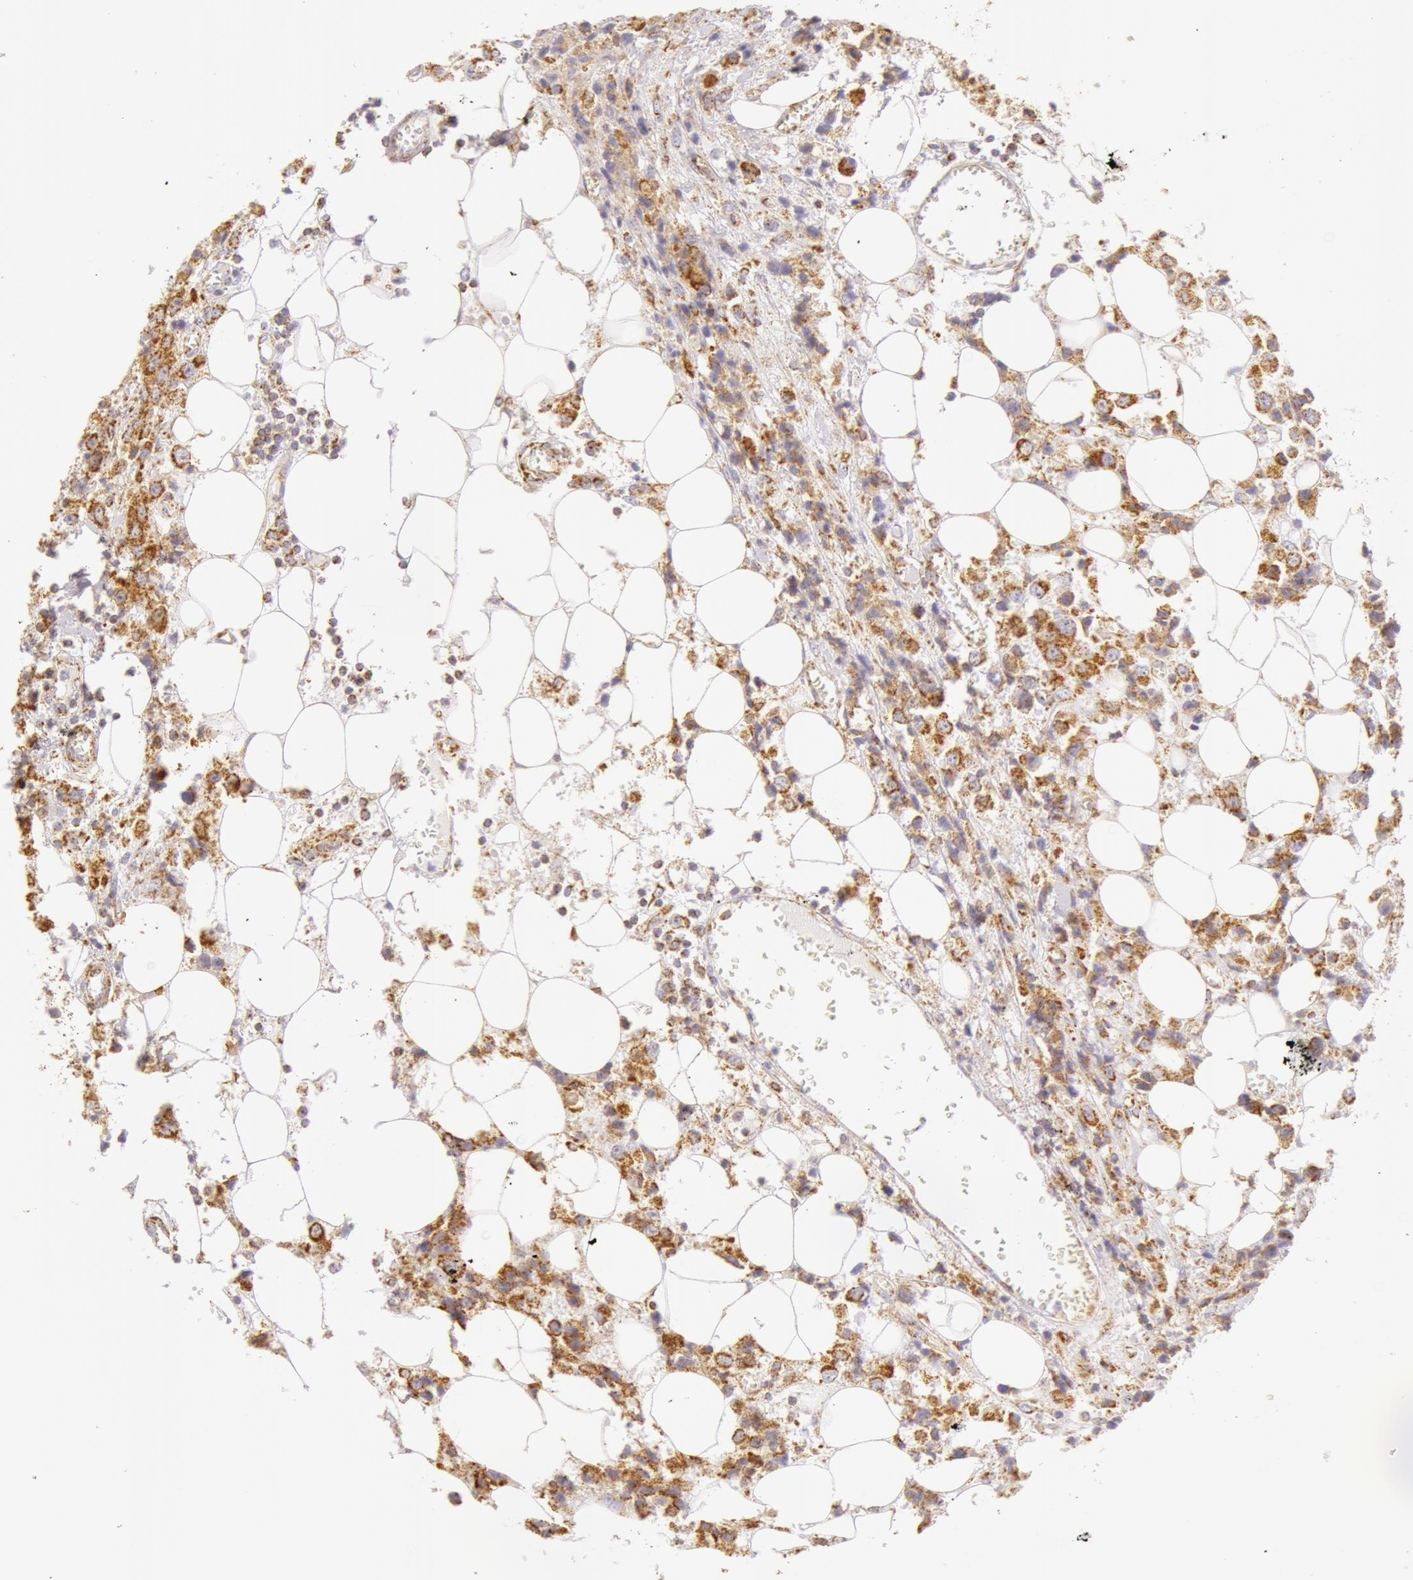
{"staining": {"intensity": "moderate", "quantity": ">75%", "location": "cytoplasmic/membranous"}, "tissue": "breast cancer", "cell_type": "Tumor cells", "image_type": "cancer", "snomed": [{"axis": "morphology", "description": "Duct carcinoma"}, {"axis": "topography", "description": "Breast"}], "caption": "Protein analysis of breast cancer (invasive ductal carcinoma) tissue demonstrates moderate cytoplasmic/membranous staining in approximately >75% of tumor cells. (DAB IHC, brown staining for protein, blue staining for nuclei).", "gene": "ATP5F1B", "patient": {"sex": "female", "age": 58}}